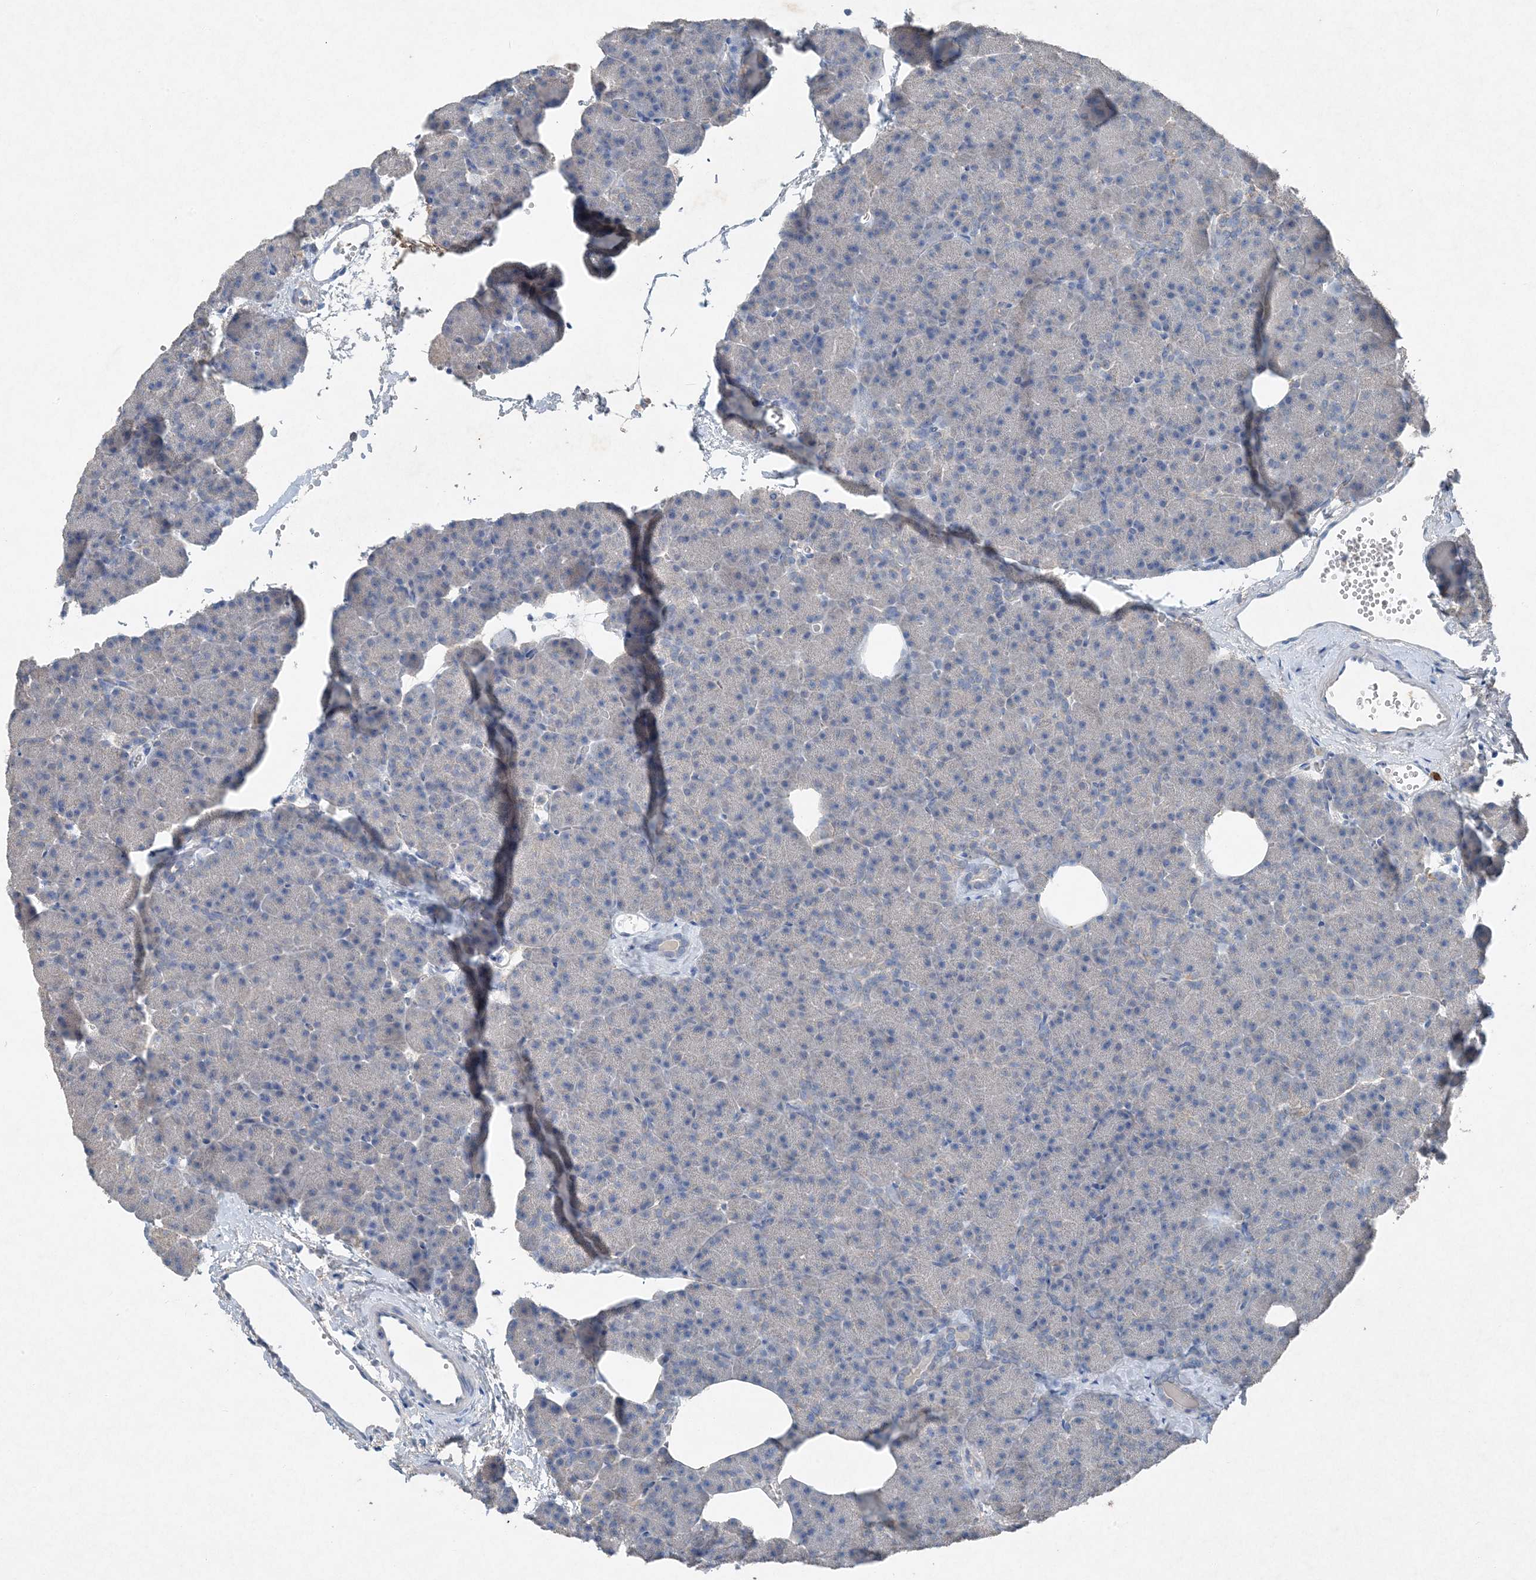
{"staining": {"intensity": "negative", "quantity": "none", "location": "none"}, "tissue": "pancreas", "cell_type": "Exocrine glandular cells", "image_type": "normal", "snomed": [{"axis": "morphology", "description": "Normal tissue, NOS"}, {"axis": "morphology", "description": "Carcinoid, malignant, NOS"}, {"axis": "topography", "description": "Pancreas"}], "caption": "Pancreas stained for a protein using IHC demonstrates no expression exocrine glandular cells.", "gene": "FCN3", "patient": {"sex": "female", "age": 35}}